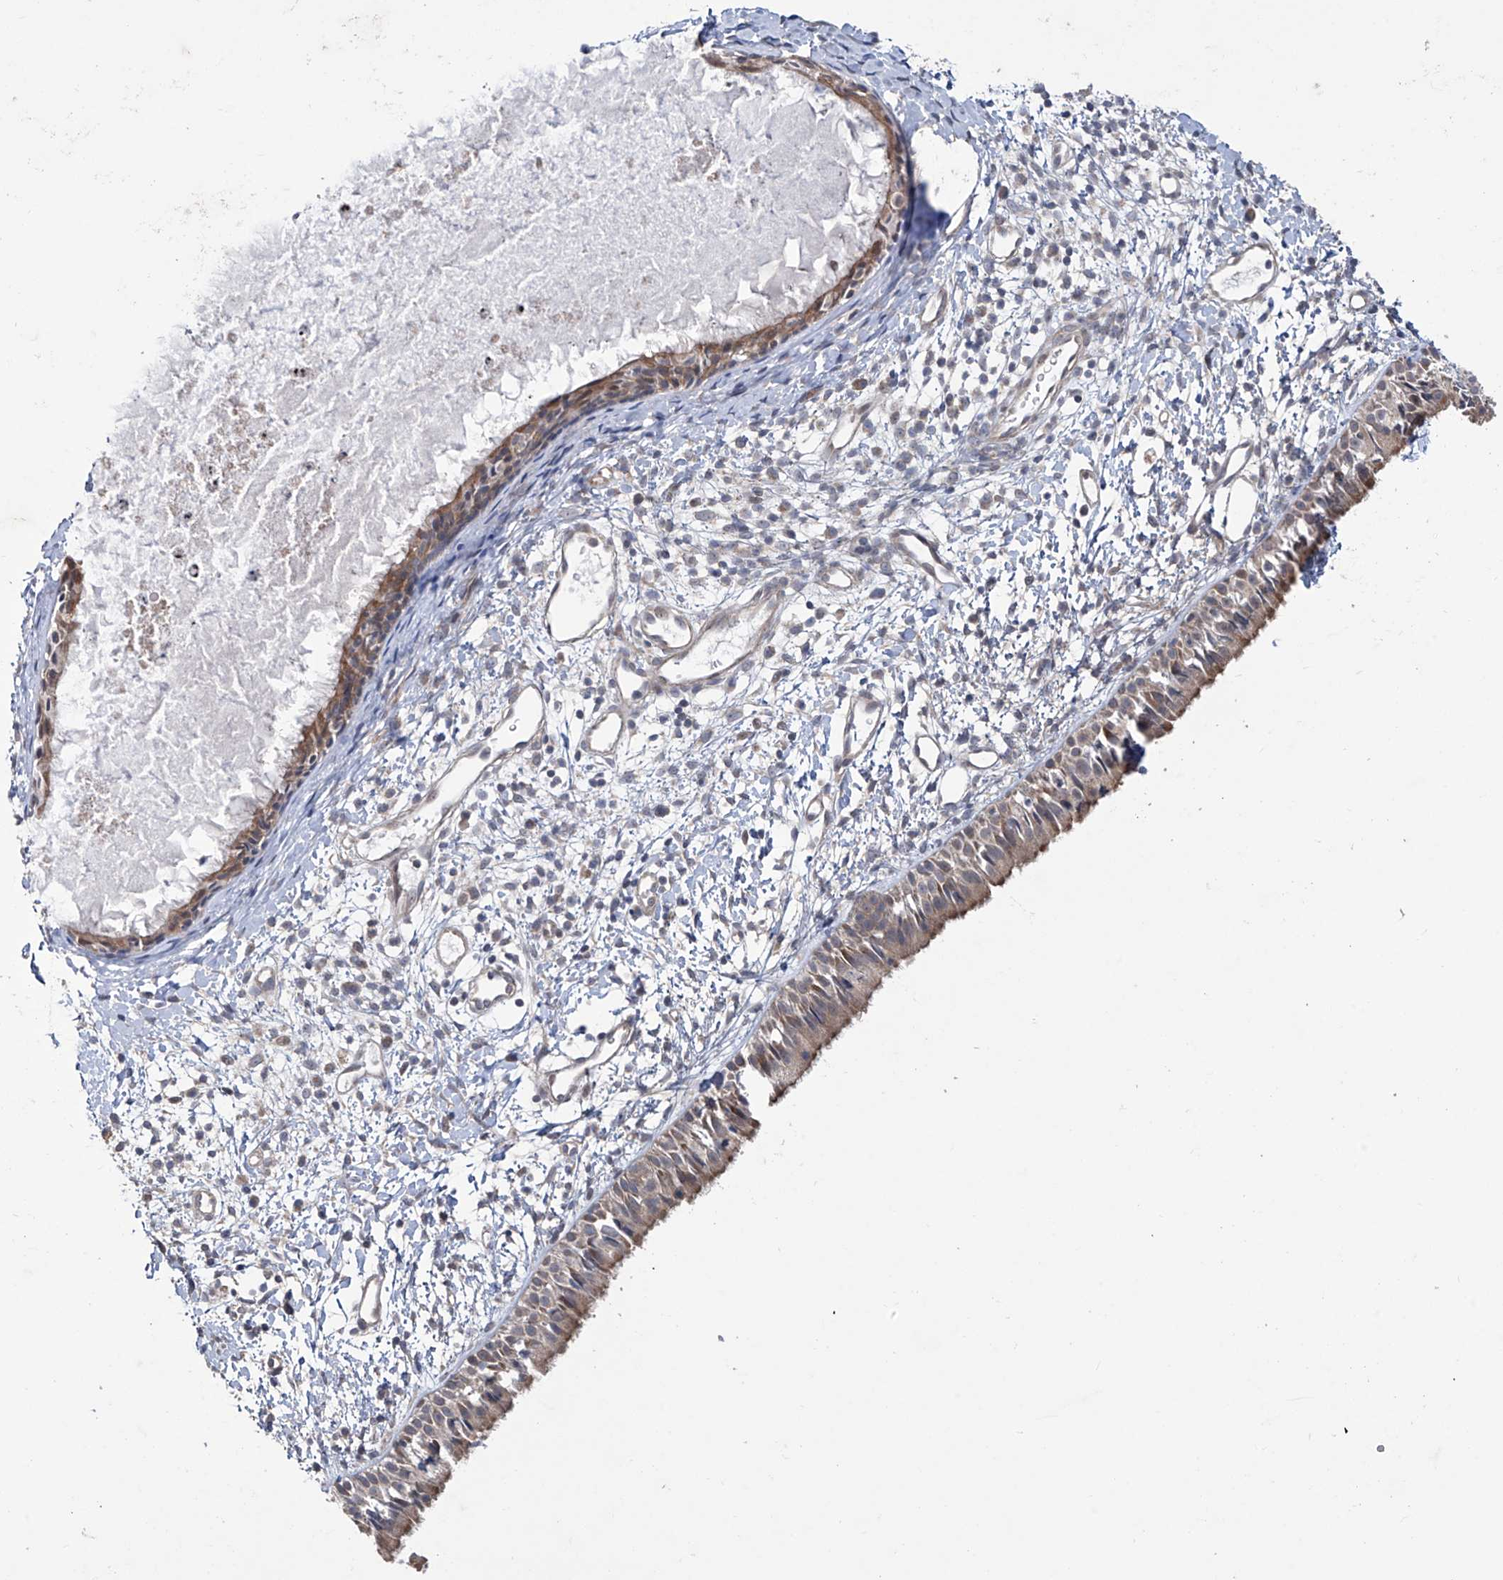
{"staining": {"intensity": "moderate", "quantity": ">75%", "location": "cytoplasmic/membranous"}, "tissue": "nasopharynx", "cell_type": "Respiratory epithelial cells", "image_type": "normal", "snomed": [{"axis": "morphology", "description": "Normal tissue, NOS"}, {"axis": "topography", "description": "Nasopharynx"}], "caption": "Protein expression analysis of unremarkable human nasopharynx reveals moderate cytoplasmic/membranous staining in about >75% of respiratory epithelial cells. (Stains: DAB (3,3'-diaminobenzidine) in brown, nuclei in blue, Microscopy: brightfield microscopy at high magnification).", "gene": "TRIM60", "patient": {"sex": "male", "age": 22}}